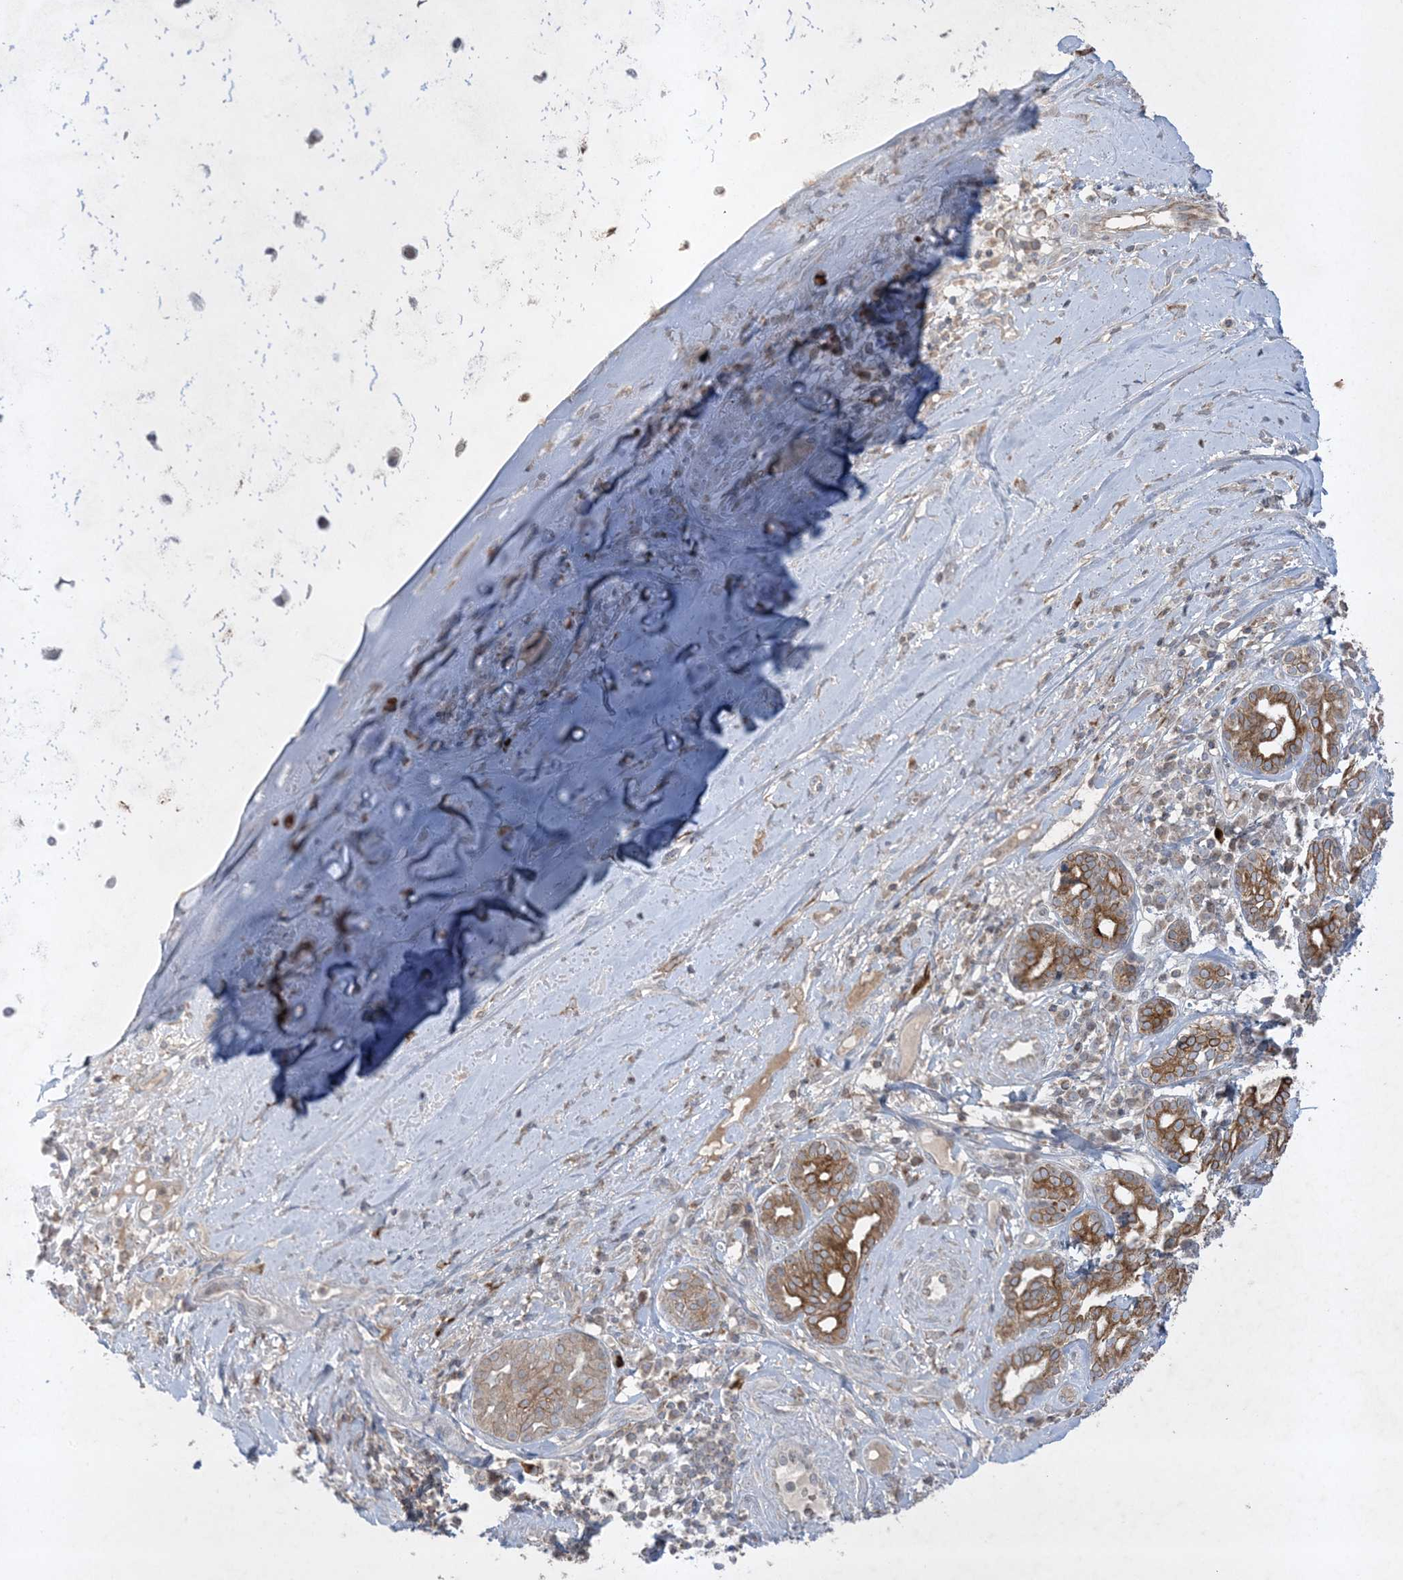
{"staining": {"intensity": "negative", "quantity": "none", "location": "none"}, "tissue": "adipose tissue", "cell_type": "Adipocytes", "image_type": "normal", "snomed": [{"axis": "morphology", "description": "Normal tissue, NOS"}, {"axis": "morphology", "description": "Basal cell carcinoma"}, {"axis": "topography", "description": "Cartilage tissue"}, {"axis": "topography", "description": "Nasopharynx"}, {"axis": "topography", "description": "Oral tissue"}], "caption": "Human adipose tissue stained for a protein using immunohistochemistry displays no staining in adipocytes.", "gene": "FNDC1", "patient": {"sex": "female", "age": 77}}